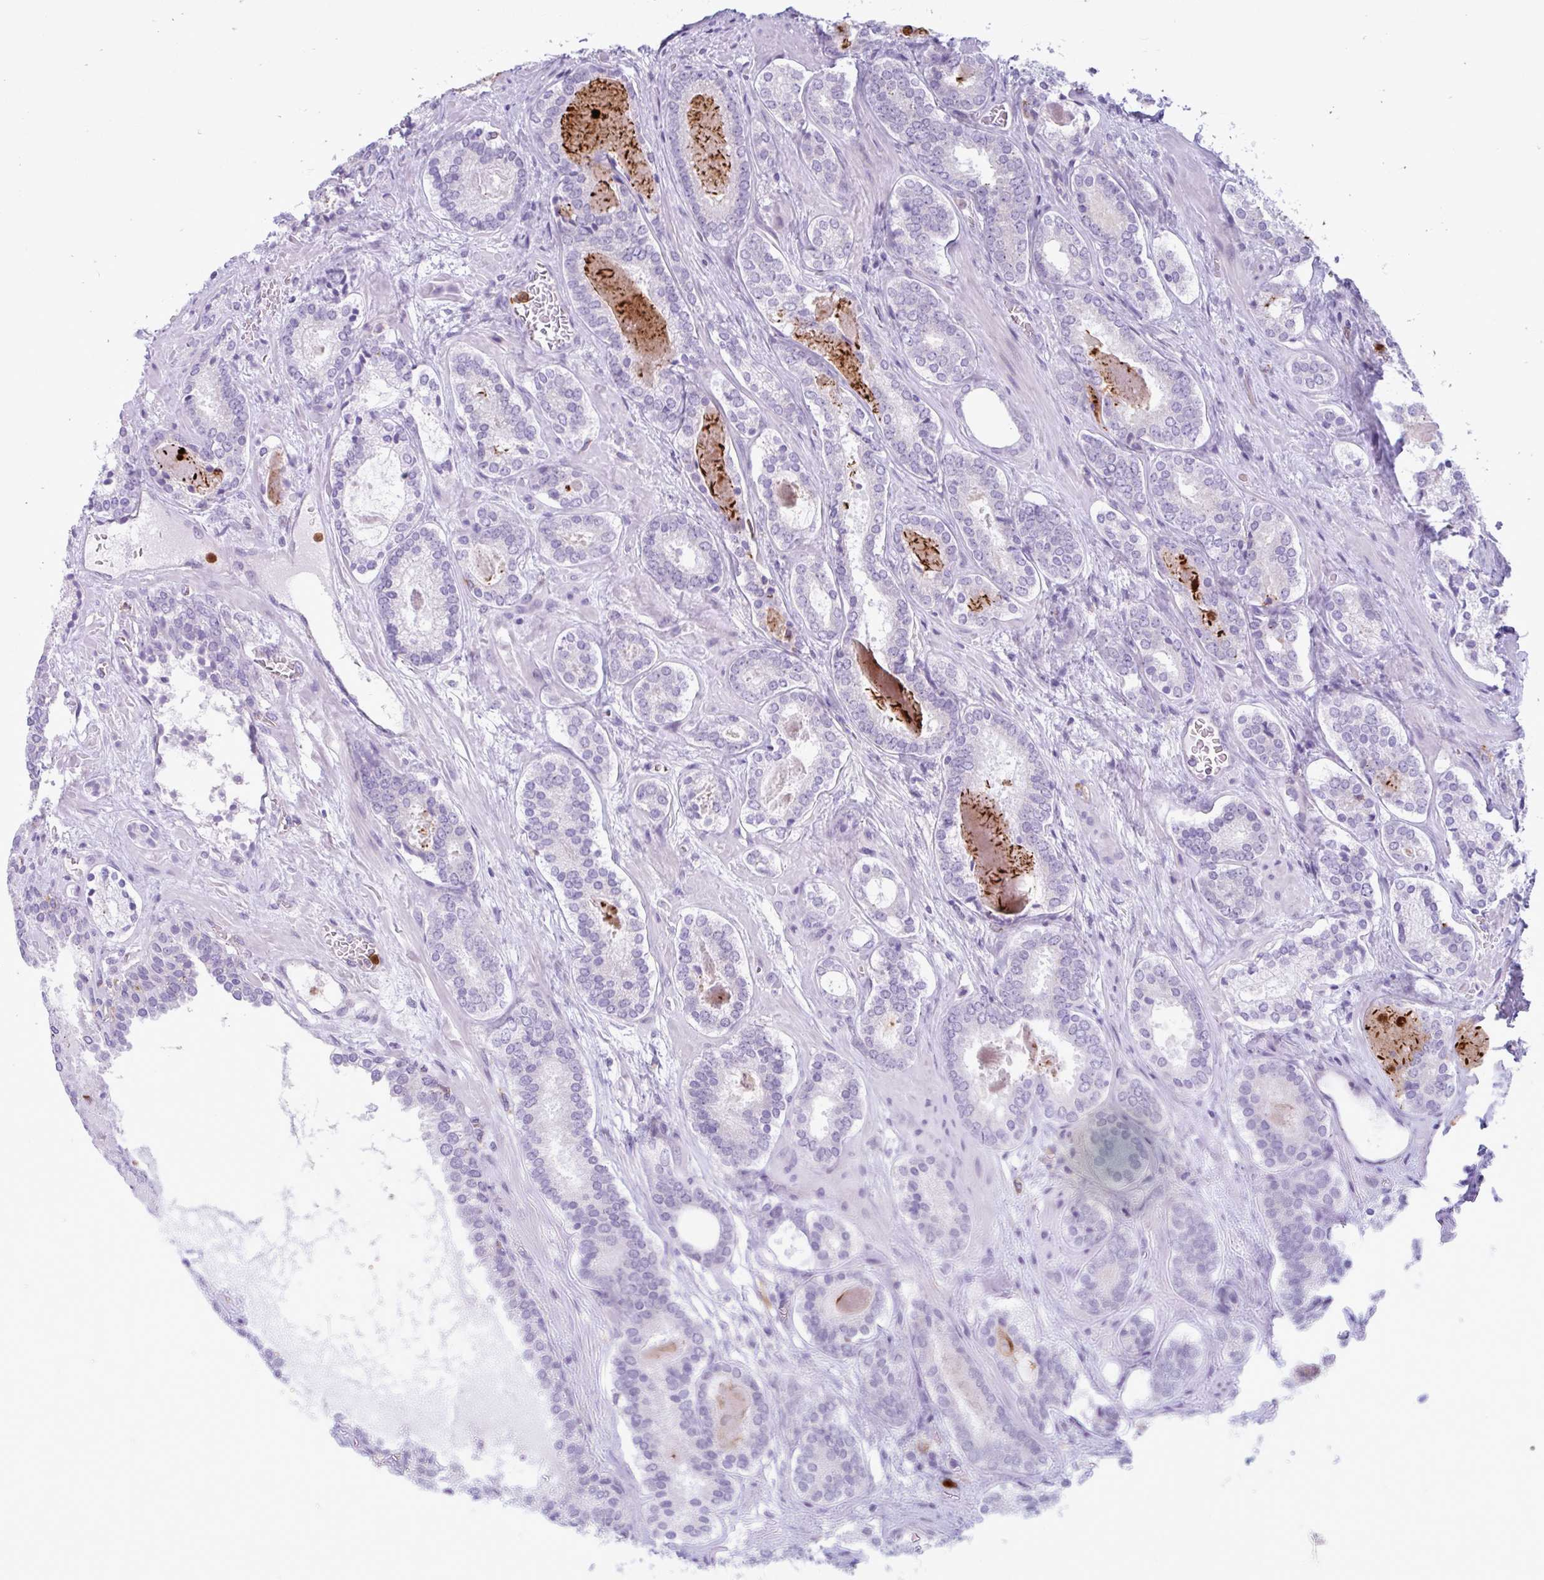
{"staining": {"intensity": "negative", "quantity": "none", "location": "none"}, "tissue": "prostate cancer", "cell_type": "Tumor cells", "image_type": "cancer", "snomed": [{"axis": "morphology", "description": "Adenocarcinoma, Low grade"}, {"axis": "topography", "description": "Prostate"}], "caption": "Tumor cells show no significant protein positivity in prostate adenocarcinoma (low-grade).", "gene": "CEP120", "patient": {"sex": "male", "age": 62}}